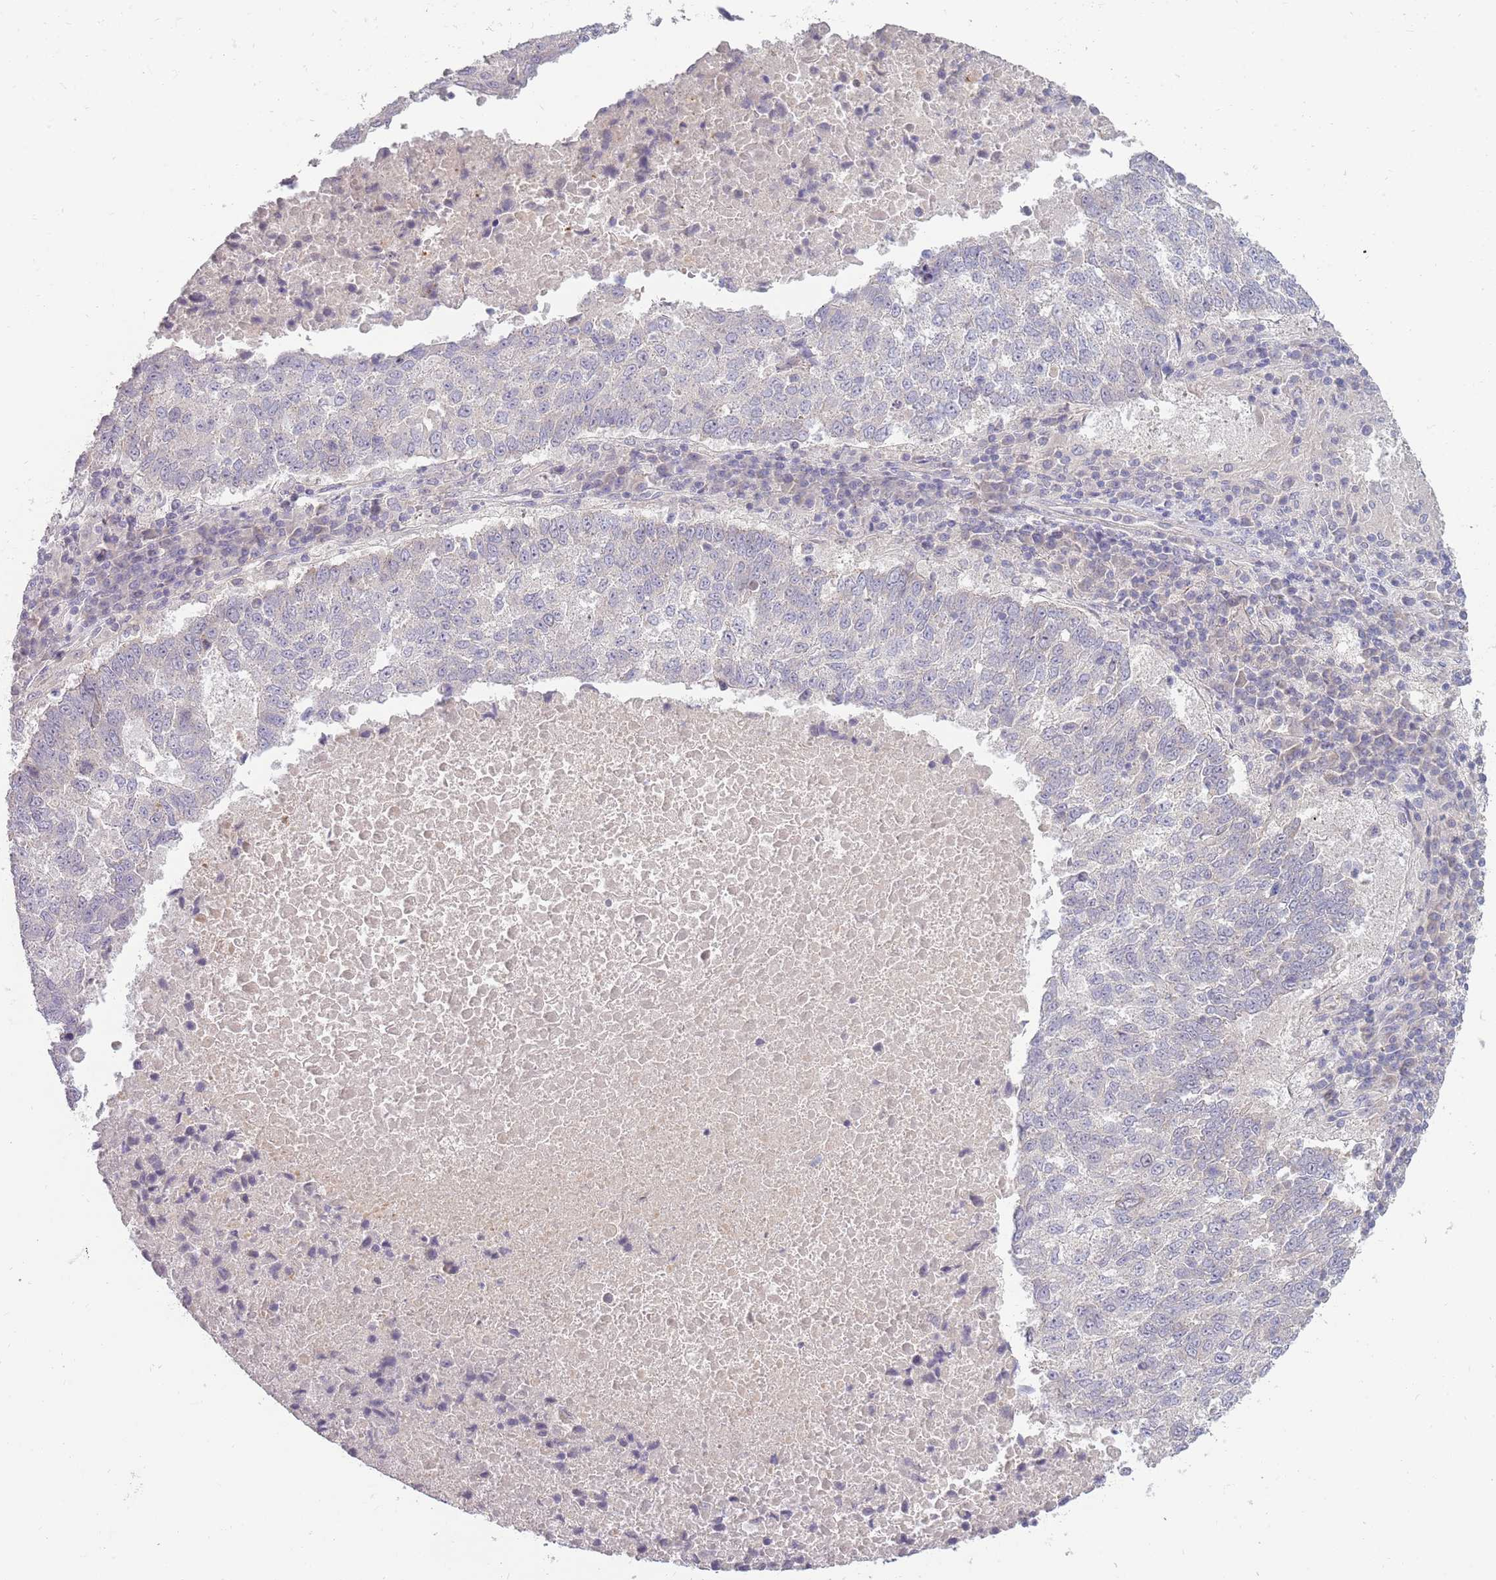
{"staining": {"intensity": "negative", "quantity": "none", "location": "none"}, "tissue": "lung cancer", "cell_type": "Tumor cells", "image_type": "cancer", "snomed": [{"axis": "morphology", "description": "Squamous cell carcinoma, NOS"}, {"axis": "topography", "description": "Lung"}], "caption": "Lung squamous cell carcinoma was stained to show a protein in brown. There is no significant expression in tumor cells.", "gene": "PIMREG", "patient": {"sex": "male", "age": 73}}